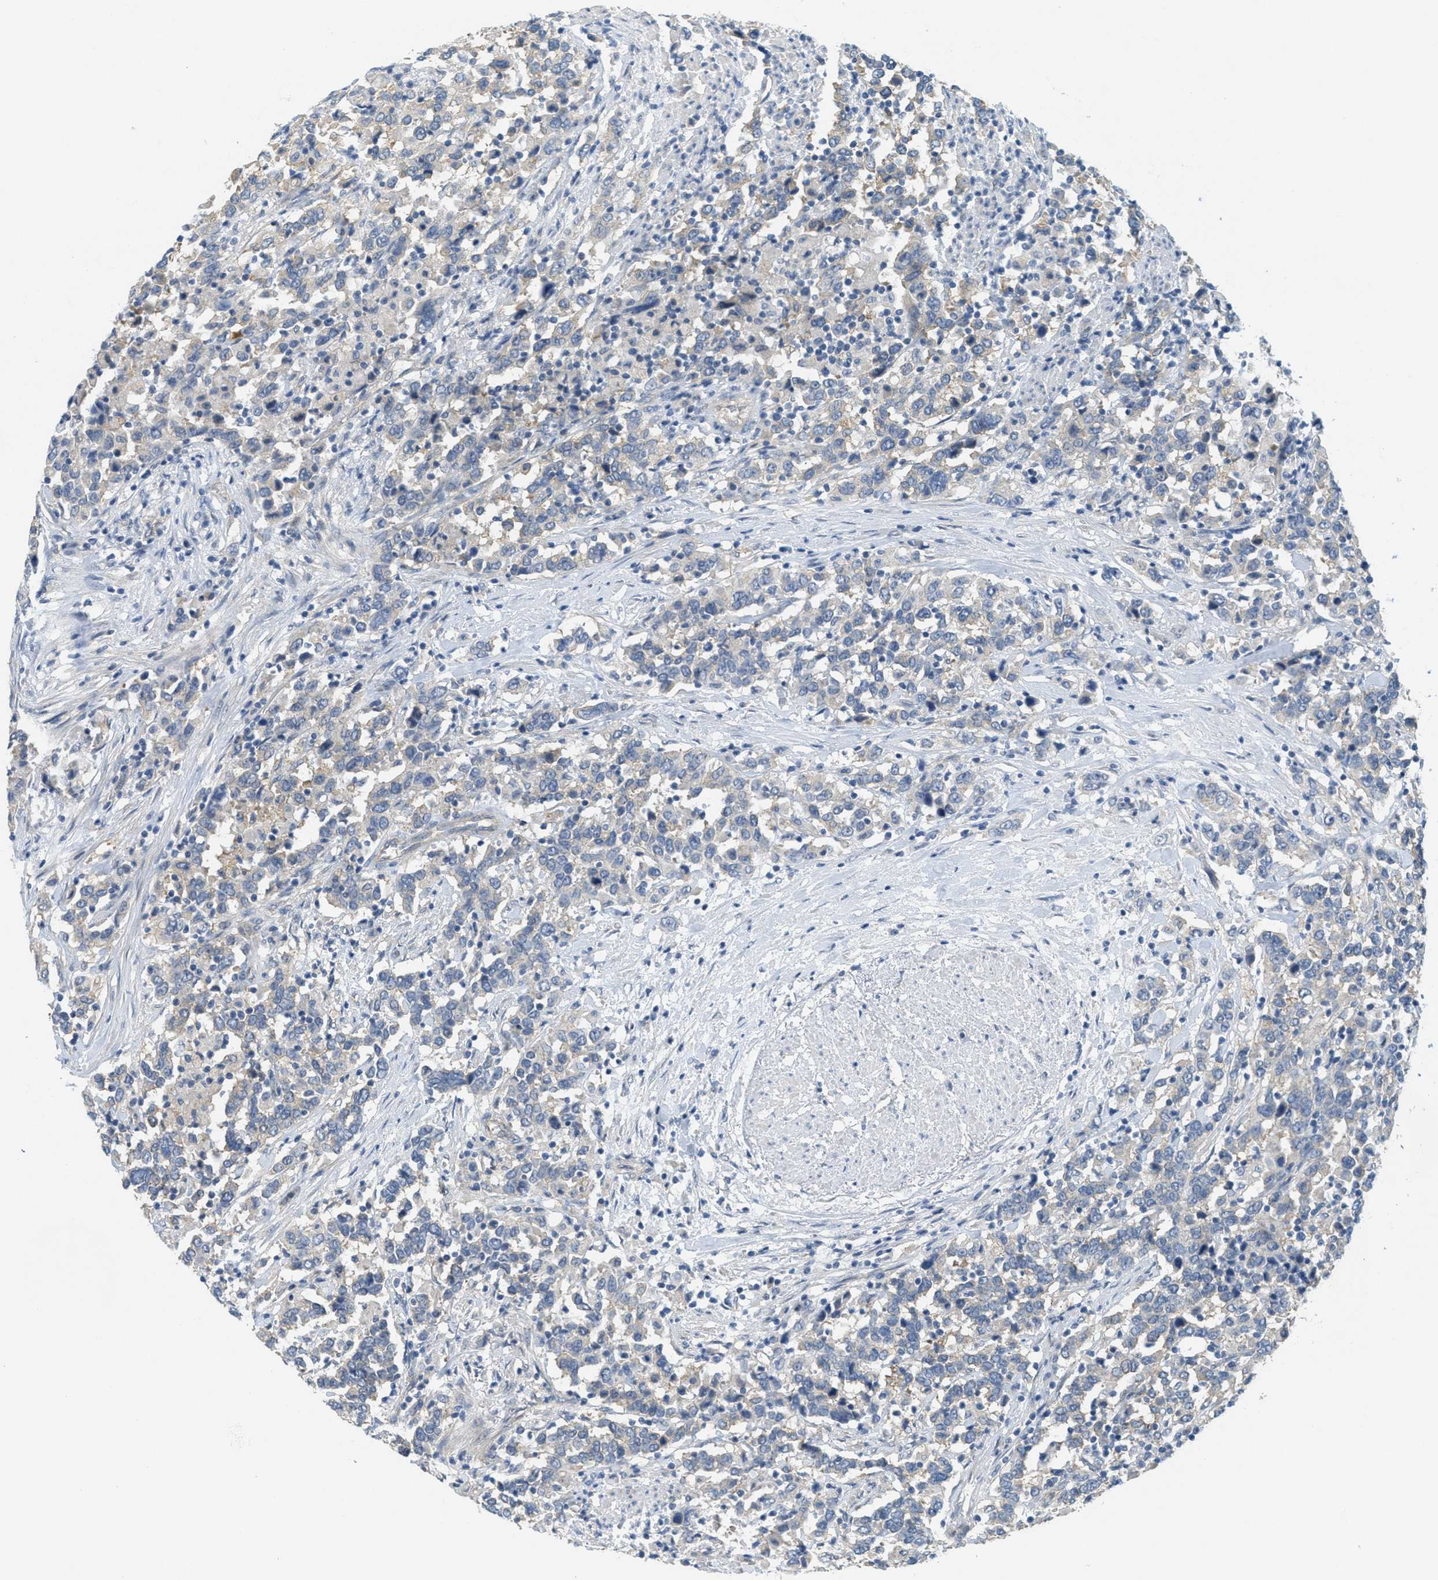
{"staining": {"intensity": "negative", "quantity": "none", "location": "none"}, "tissue": "urothelial cancer", "cell_type": "Tumor cells", "image_type": "cancer", "snomed": [{"axis": "morphology", "description": "Urothelial carcinoma, High grade"}, {"axis": "topography", "description": "Urinary bladder"}], "caption": "IHC image of human urothelial carcinoma (high-grade) stained for a protein (brown), which demonstrates no expression in tumor cells. (IHC, brightfield microscopy, high magnification).", "gene": "ZFYVE9", "patient": {"sex": "male", "age": 61}}